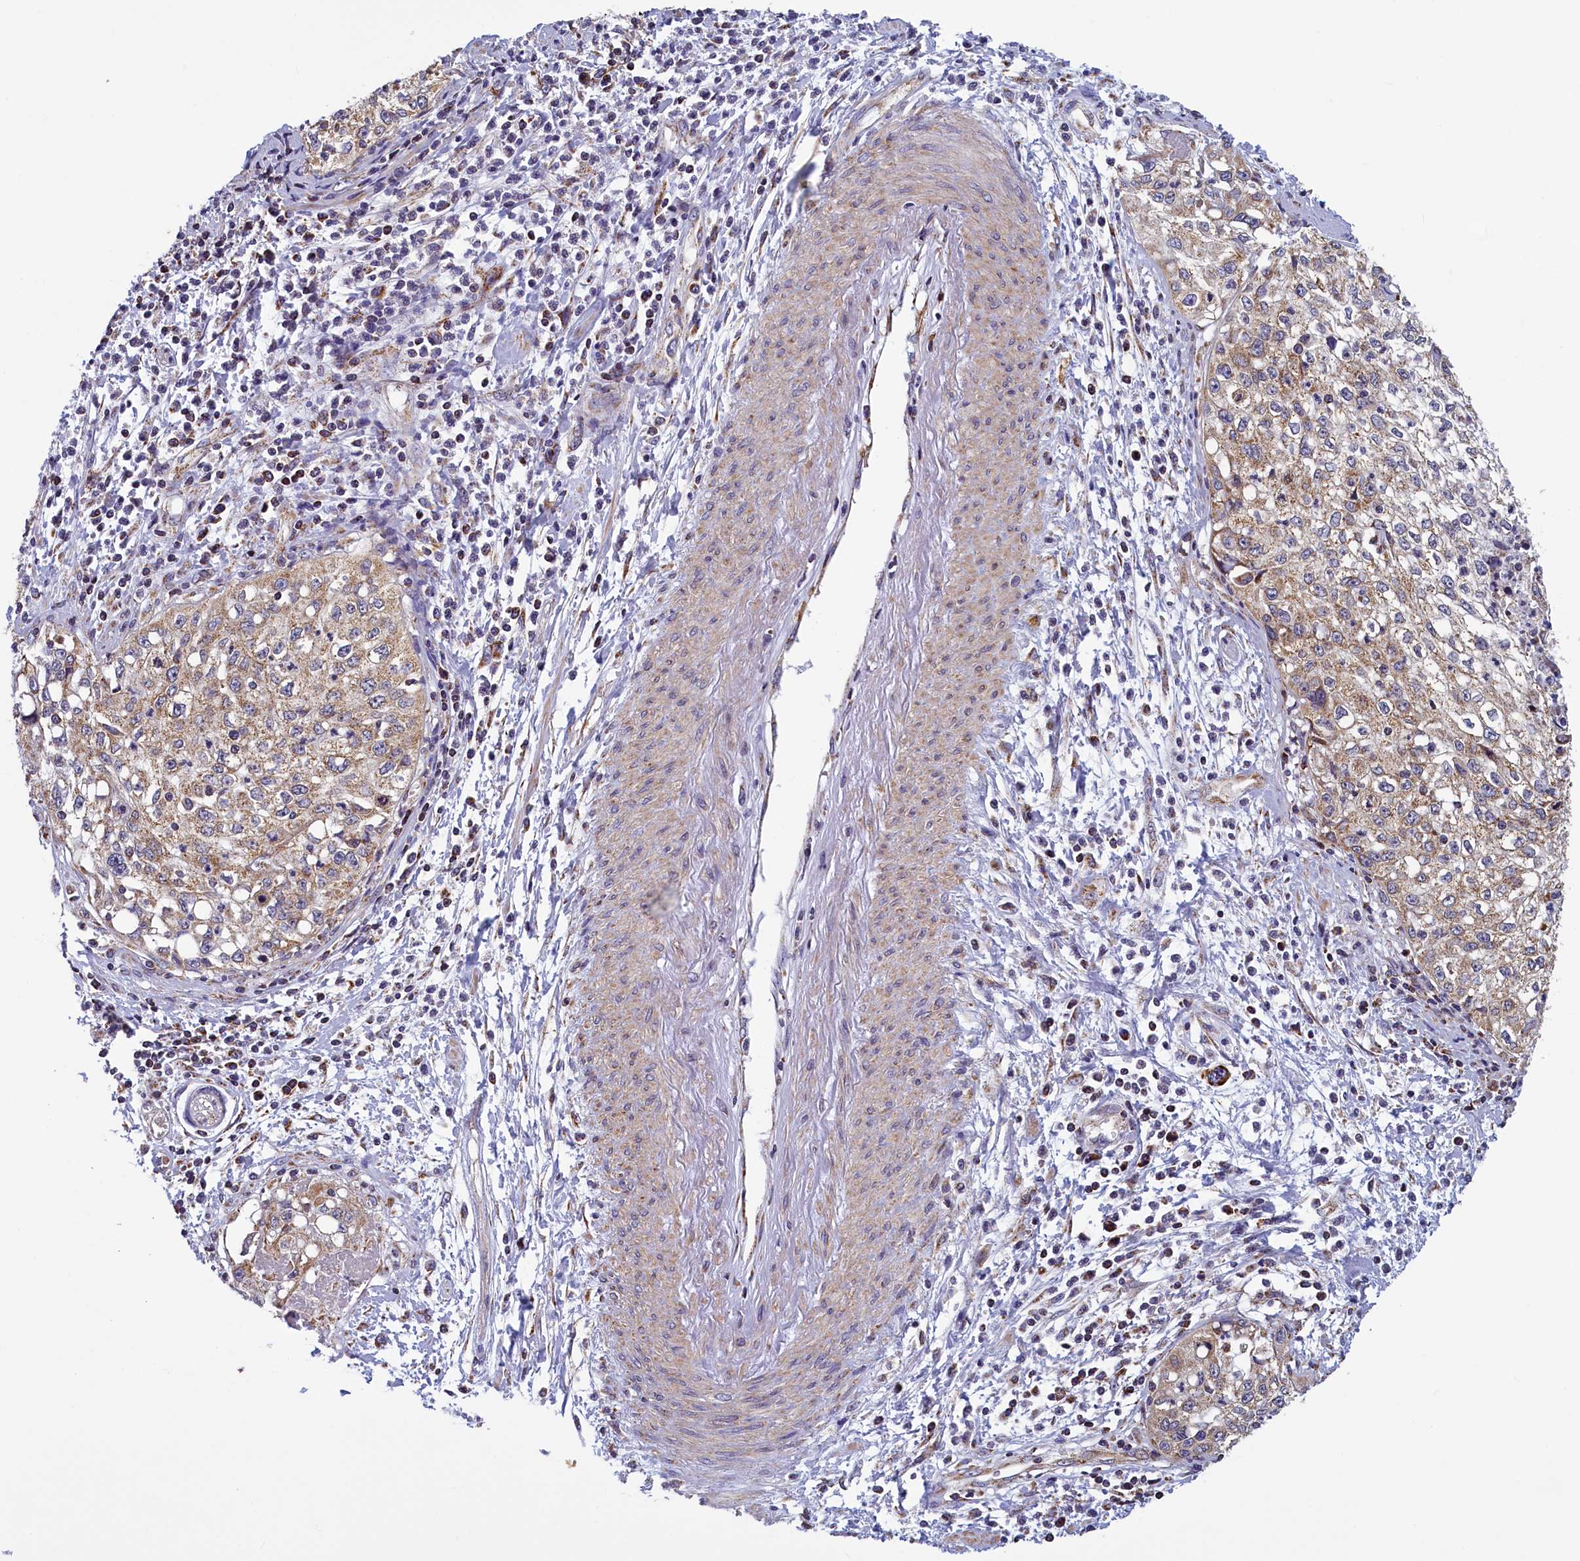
{"staining": {"intensity": "moderate", "quantity": ">75%", "location": "cytoplasmic/membranous"}, "tissue": "cervical cancer", "cell_type": "Tumor cells", "image_type": "cancer", "snomed": [{"axis": "morphology", "description": "Squamous cell carcinoma, NOS"}, {"axis": "topography", "description": "Cervix"}], "caption": "Approximately >75% of tumor cells in cervical cancer show moderate cytoplasmic/membranous protein expression as visualized by brown immunohistochemical staining.", "gene": "IFT122", "patient": {"sex": "female", "age": 57}}